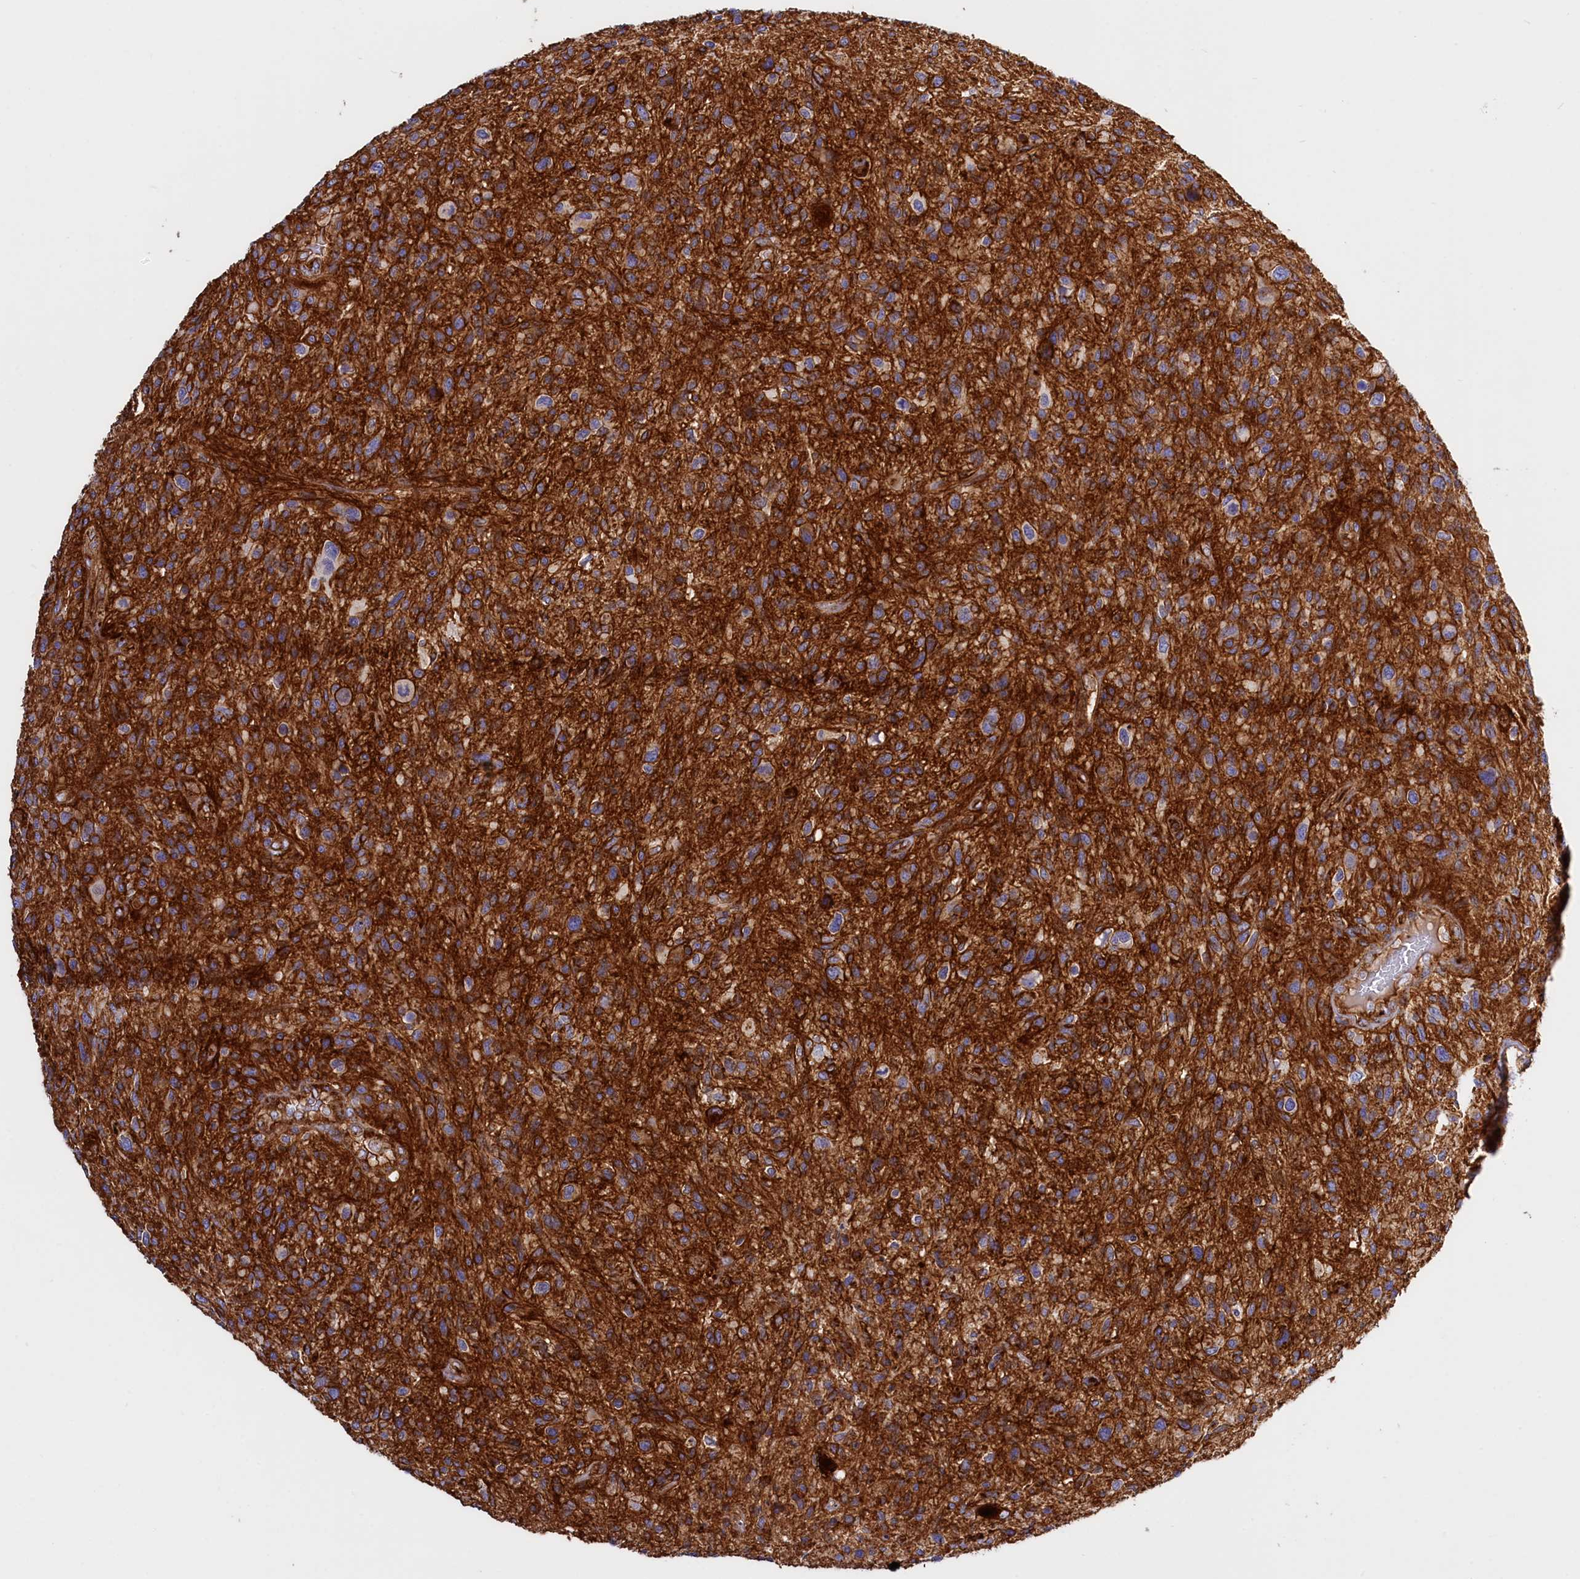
{"staining": {"intensity": "moderate", "quantity": "<25%", "location": "cytoplasmic/membranous"}, "tissue": "glioma", "cell_type": "Tumor cells", "image_type": "cancer", "snomed": [{"axis": "morphology", "description": "Glioma, malignant, High grade"}, {"axis": "topography", "description": "Brain"}], "caption": "Protein expression analysis of human malignant glioma (high-grade) reveals moderate cytoplasmic/membranous positivity in approximately <25% of tumor cells. The protein of interest is stained brown, and the nuclei are stained in blue (DAB IHC with brightfield microscopy, high magnification).", "gene": "ANO6", "patient": {"sex": "male", "age": 47}}